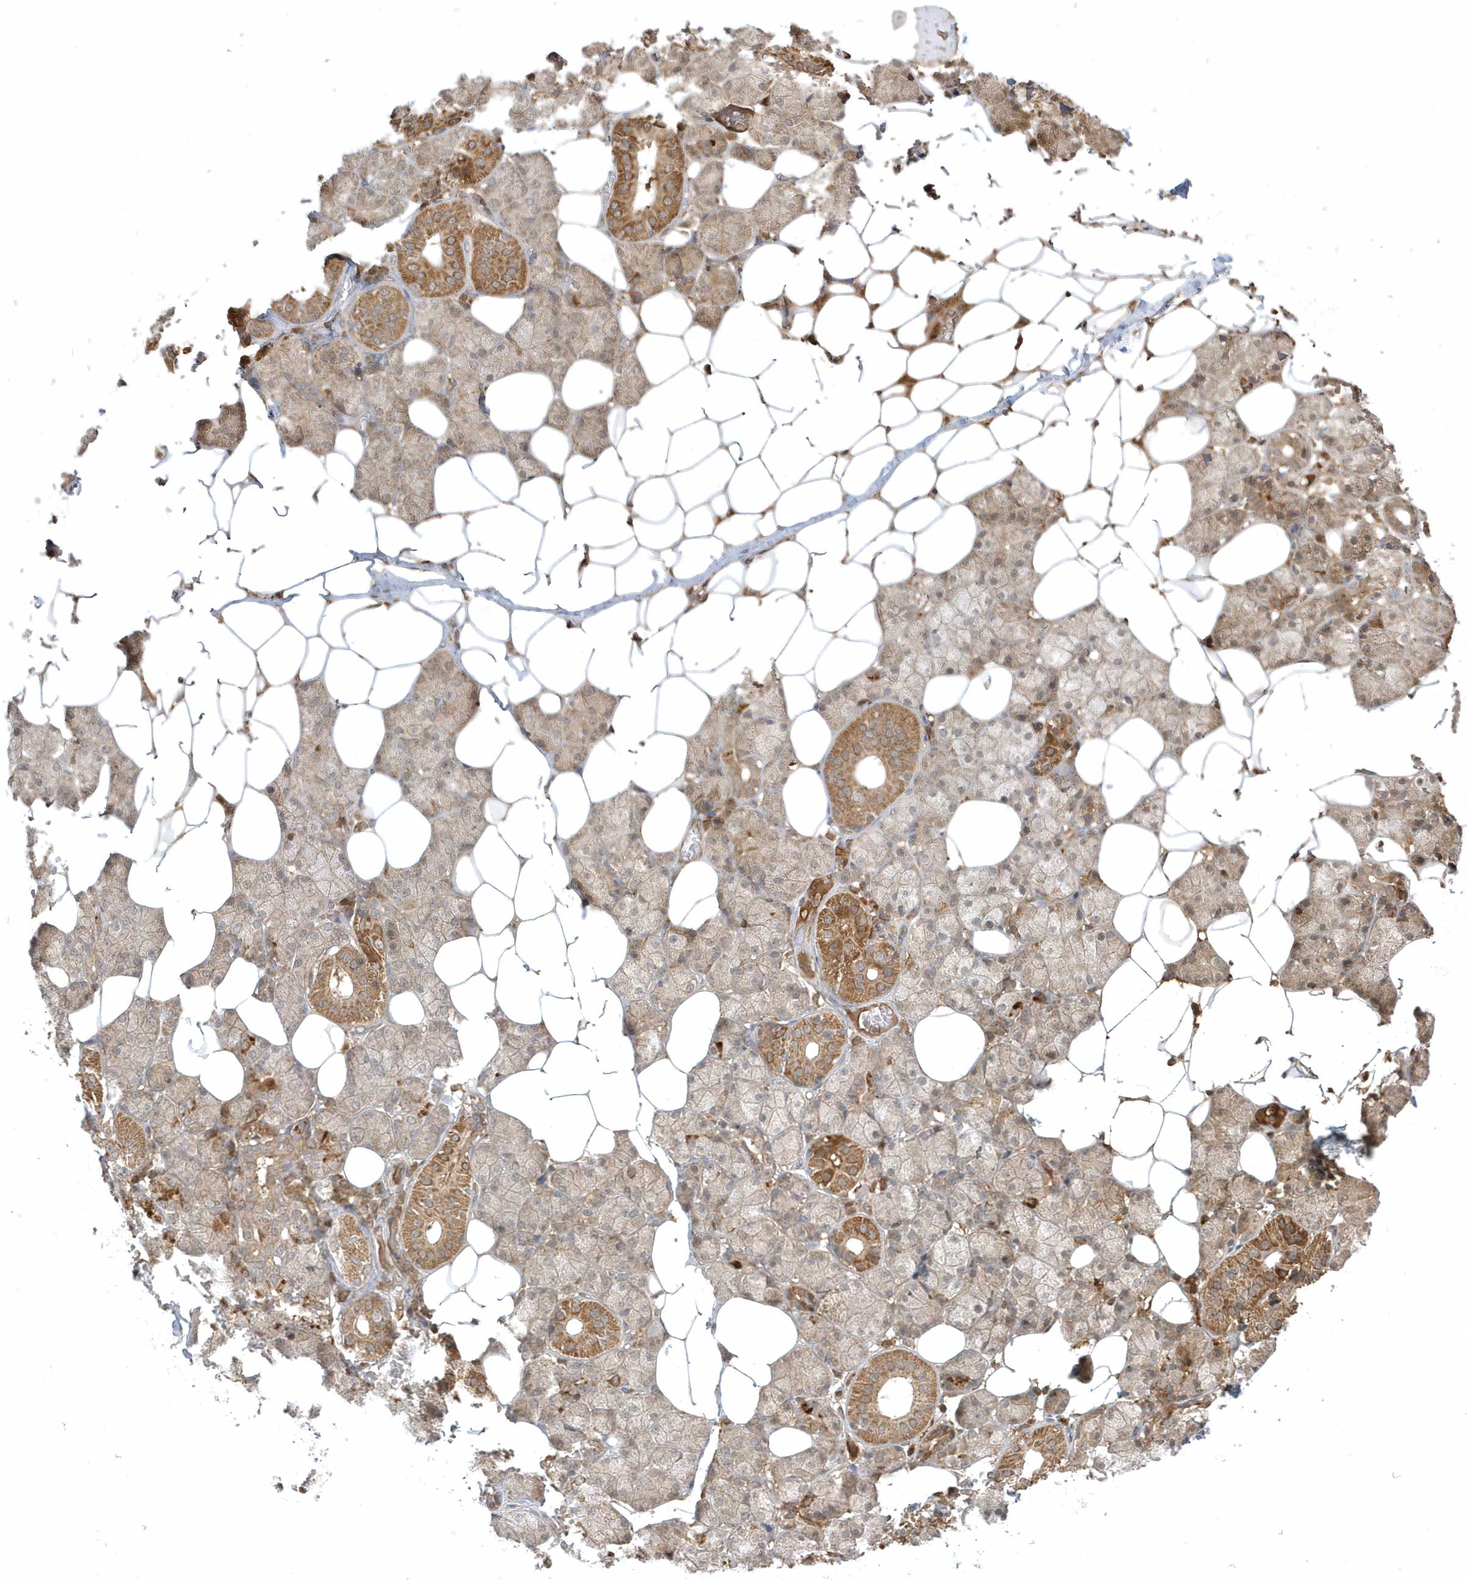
{"staining": {"intensity": "moderate", "quantity": "25%-75%", "location": "cytoplasmic/membranous"}, "tissue": "salivary gland", "cell_type": "Glandular cells", "image_type": "normal", "snomed": [{"axis": "morphology", "description": "Normal tissue, NOS"}, {"axis": "topography", "description": "Salivary gland"}], "caption": "IHC of normal human salivary gland demonstrates medium levels of moderate cytoplasmic/membranous expression in about 25%-75% of glandular cells.", "gene": "PLTP", "patient": {"sex": "female", "age": 33}}